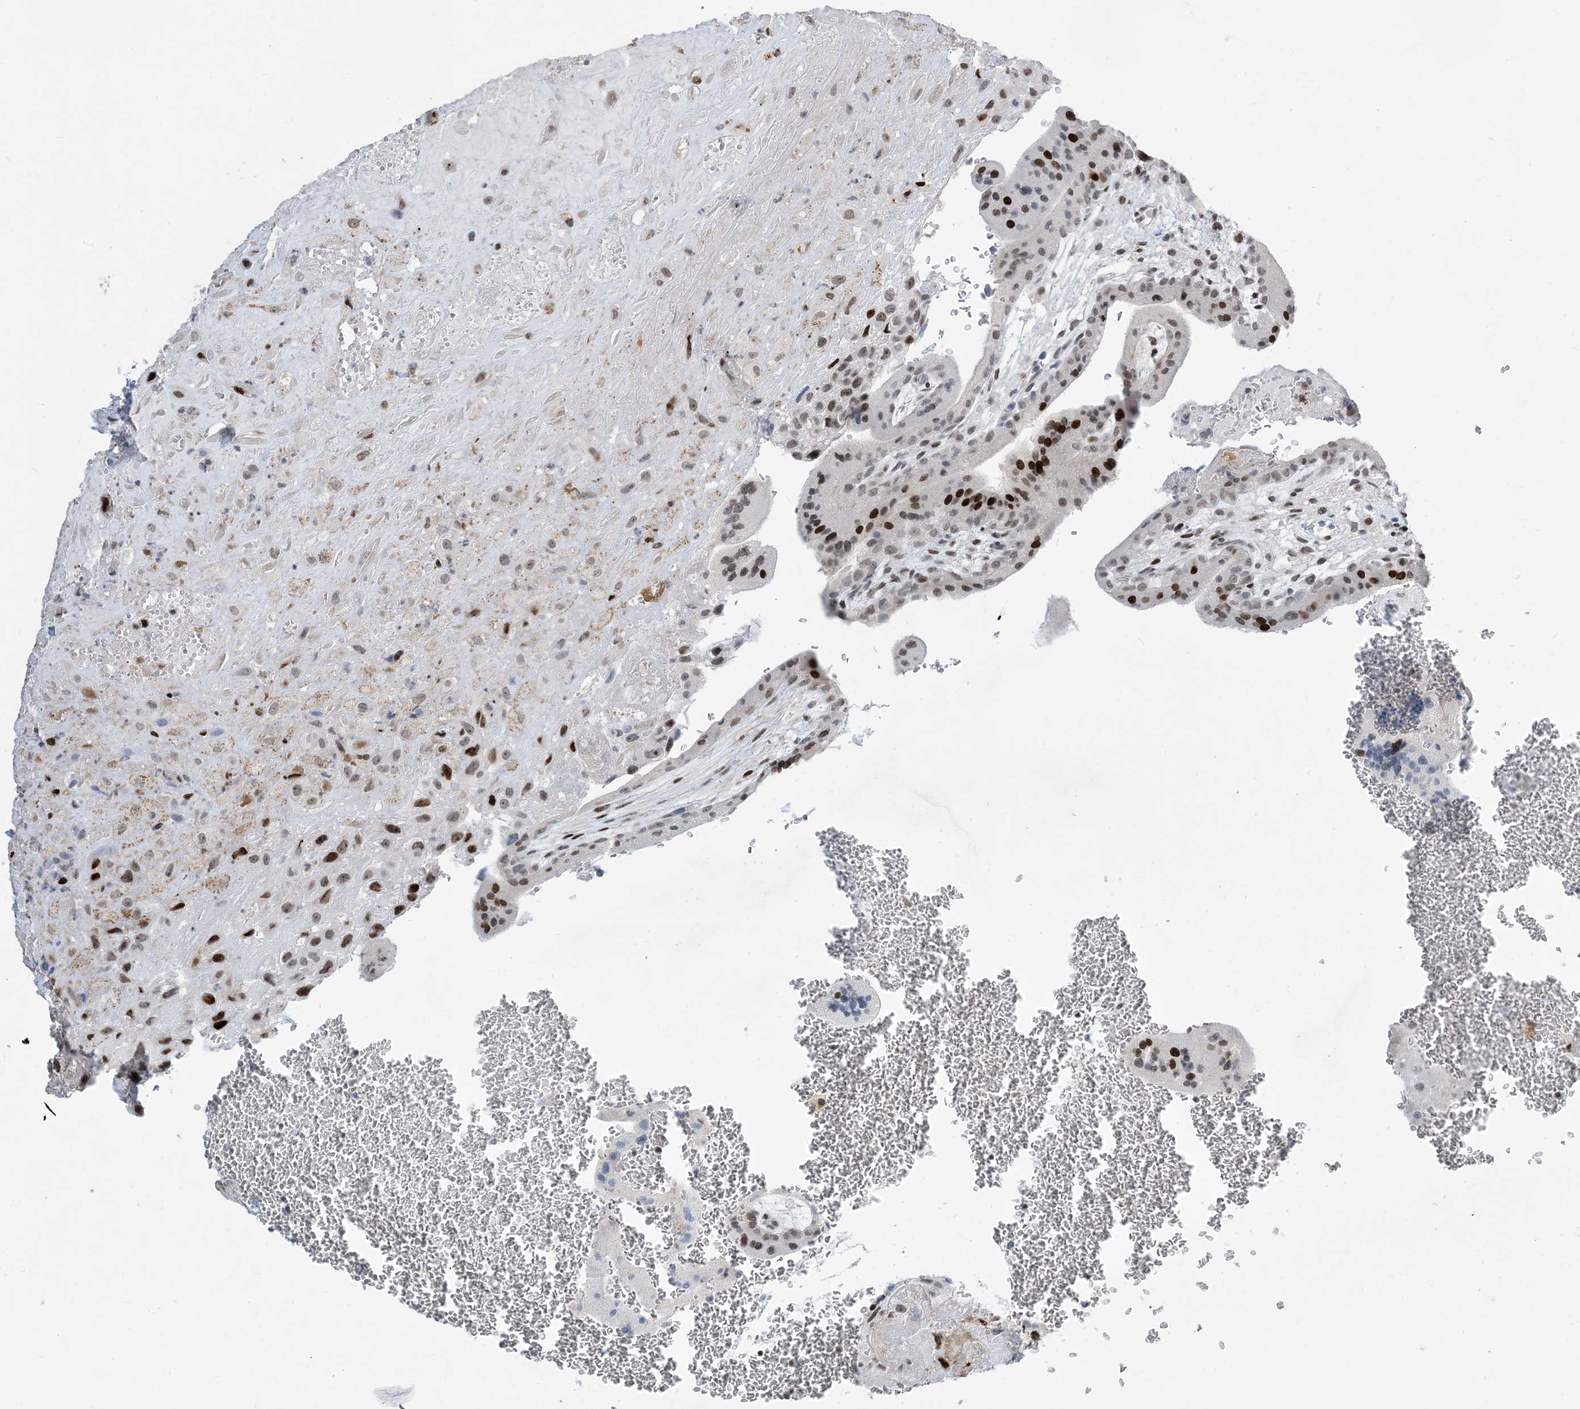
{"staining": {"intensity": "moderate", "quantity": "<25%", "location": "nuclear"}, "tissue": "placenta", "cell_type": "Decidual cells", "image_type": "normal", "snomed": [{"axis": "morphology", "description": "Normal tissue, NOS"}, {"axis": "topography", "description": "Placenta"}], "caption": "Placenta stained with DAB immunohistochemistry (IHC) displays low levels of moderate nuclear positivity in approximately <25% of decidual cells.", "gene": "SLC25A53", "patient": {"sex": "female", "age": 35}}